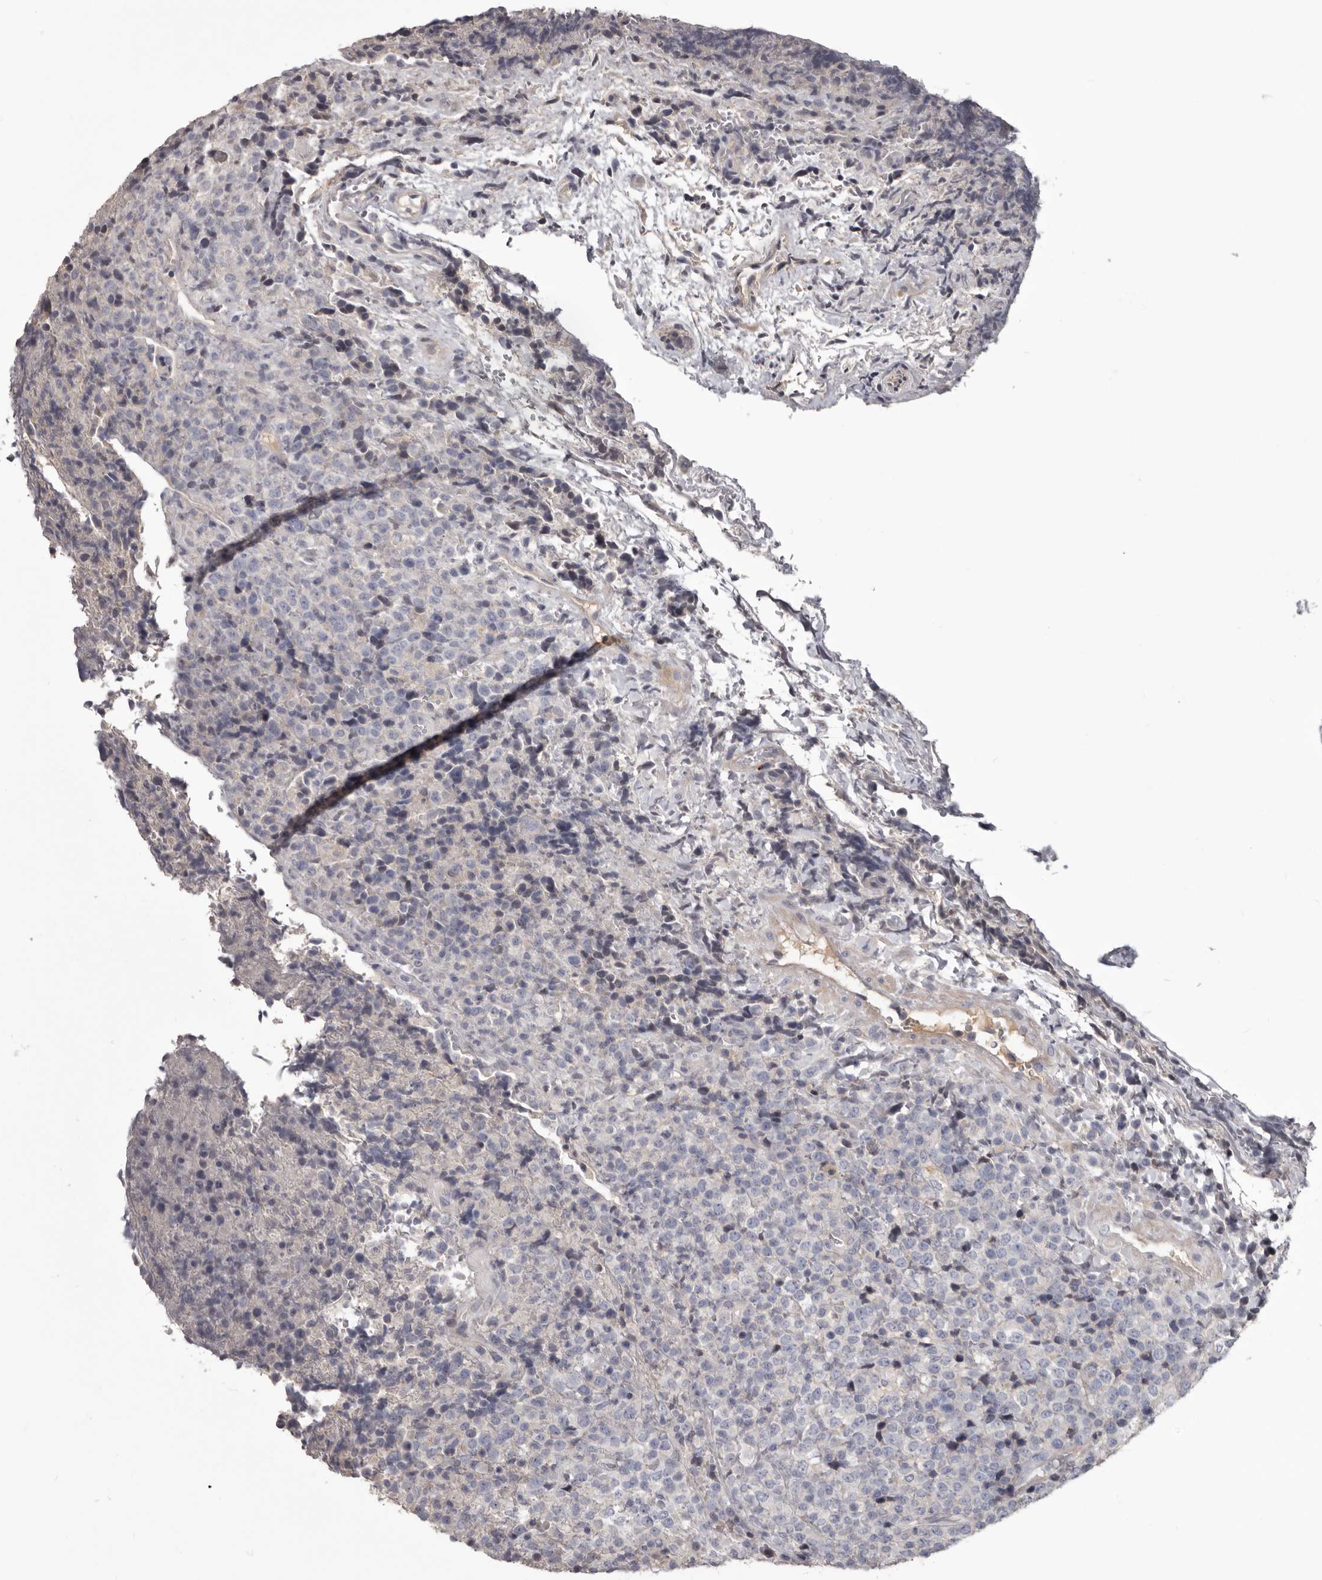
{"staining": {"intensity": "negative", "quantity": "none", "location": "none"}, "tissue": "lymphoma", "cell_type": "Tumor cells", "image_type": "cancer", "snomed": [{"axis": "morphology", "description": "Malignant lymphoma, non-Hodgkin's type, High grade"}, {"axis": "topography", "description": "Lymph node"}], "caption": "Tumor cells are negative for protein expression in human lymphoma.", "gene": "LPAR6", "patient": {"sex": "male", "age": 13}}